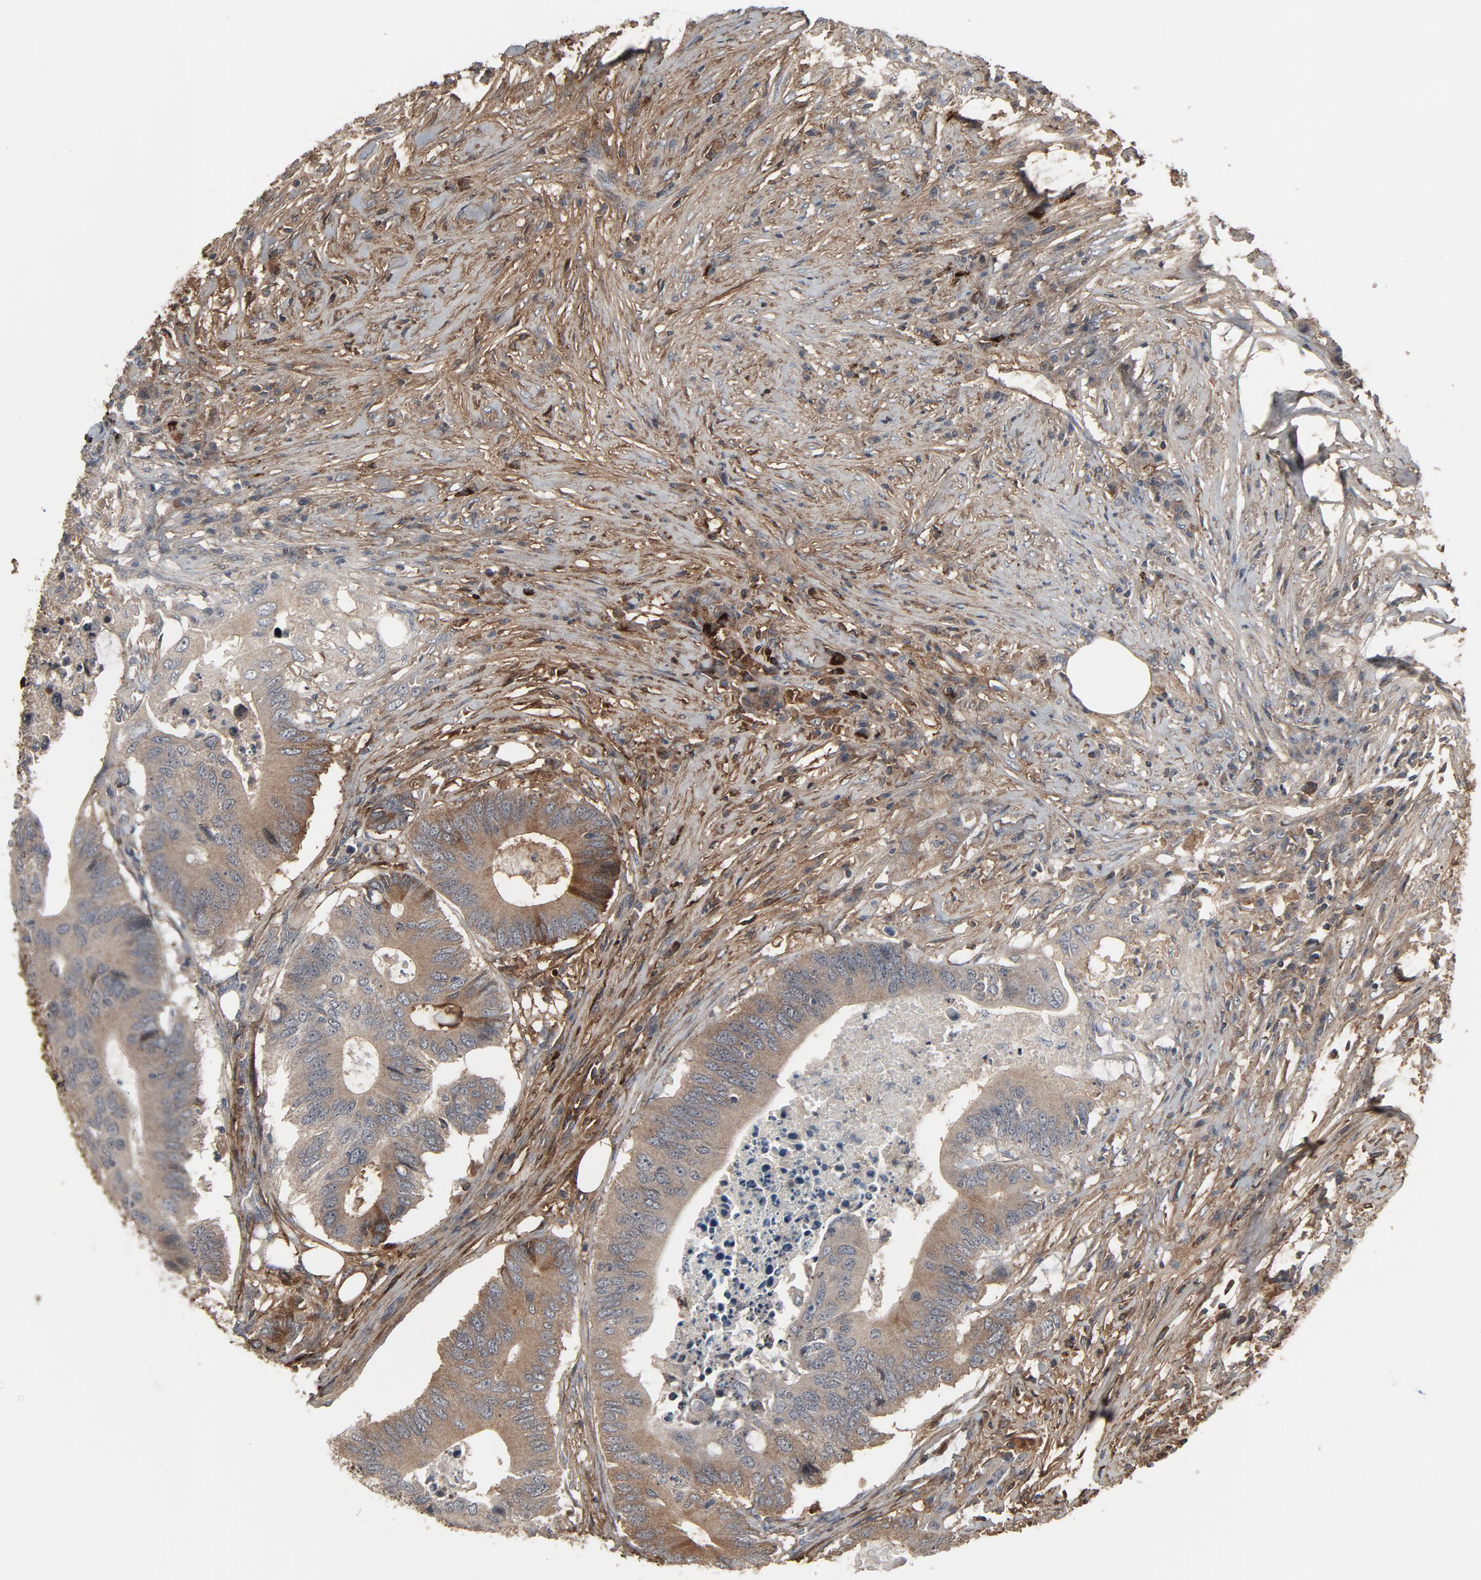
{"staining": {"intensity": "weak", "quantity": ">75%", "location": "cytoplasmic/membranous"}, "tissue": "colorectal cancer", "cell_type": "Tumor cells", "image_type": "cancer", "snomed": [{"axis": "morphology", "description": "Adenocarcinoma, NOS"}, {"axis": "topography", "description": "Colon"}], "caption": "DAB (3,3'-diaminobenzidine) immunohistochemical staining of human adenocarcinoma (colorectal) shows weak cytoplasmic/membranous protein positivity in about >75% of tumor cells.", "gene": "PDZD4", "patient": {"sex": "male", "age": 71}}